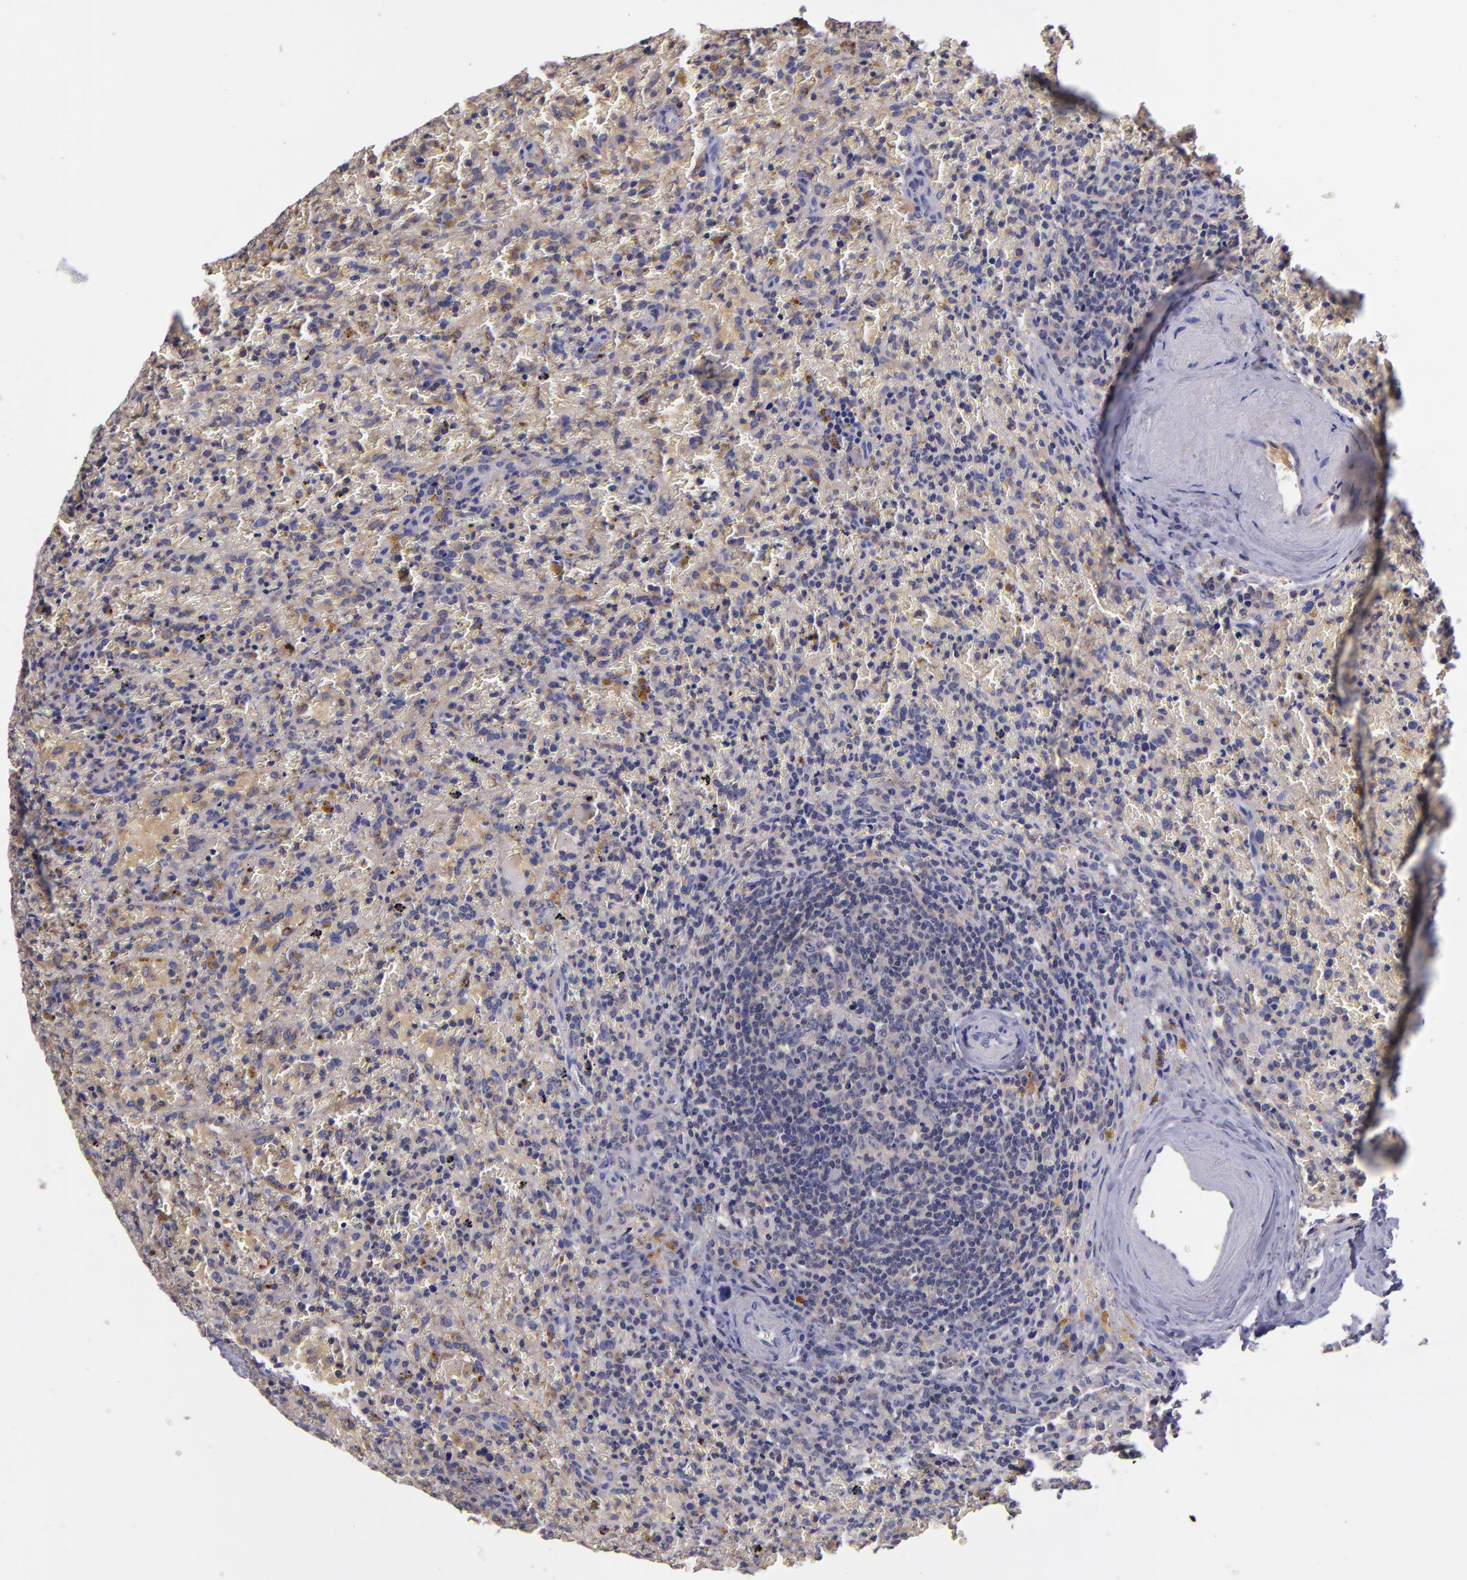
{"staining": {"intensity": "weak", "quantity": "25%-75%", "location": "cytoplasmic/membranous"}, "tissue": "lymphoma", "cell_type": "Tumor cells", "image_type": "cancer", "snomed": [{"axis": "morphology", "description": "Malignant lymphoma, non-Hodgkin's type, High grade"}, {"axis": "topography", "description": "Spleen"}, {"axis": "topography", "description": "Lymph node"}], "caption": "An image of human malignant lymphoma, non-Hodgkin's type (high-grade) stained for a protein shows weak cytoplasmic/membranous brown staining in tumor cells. The protein is stained brown, and the nuclei are stained in blue (DAB (3,3'-diaminobenzidine) IHC with brightfield microscopy, high magnification).", "gene": "RBP4", "patient": {"sex": "female", "age": 70}}